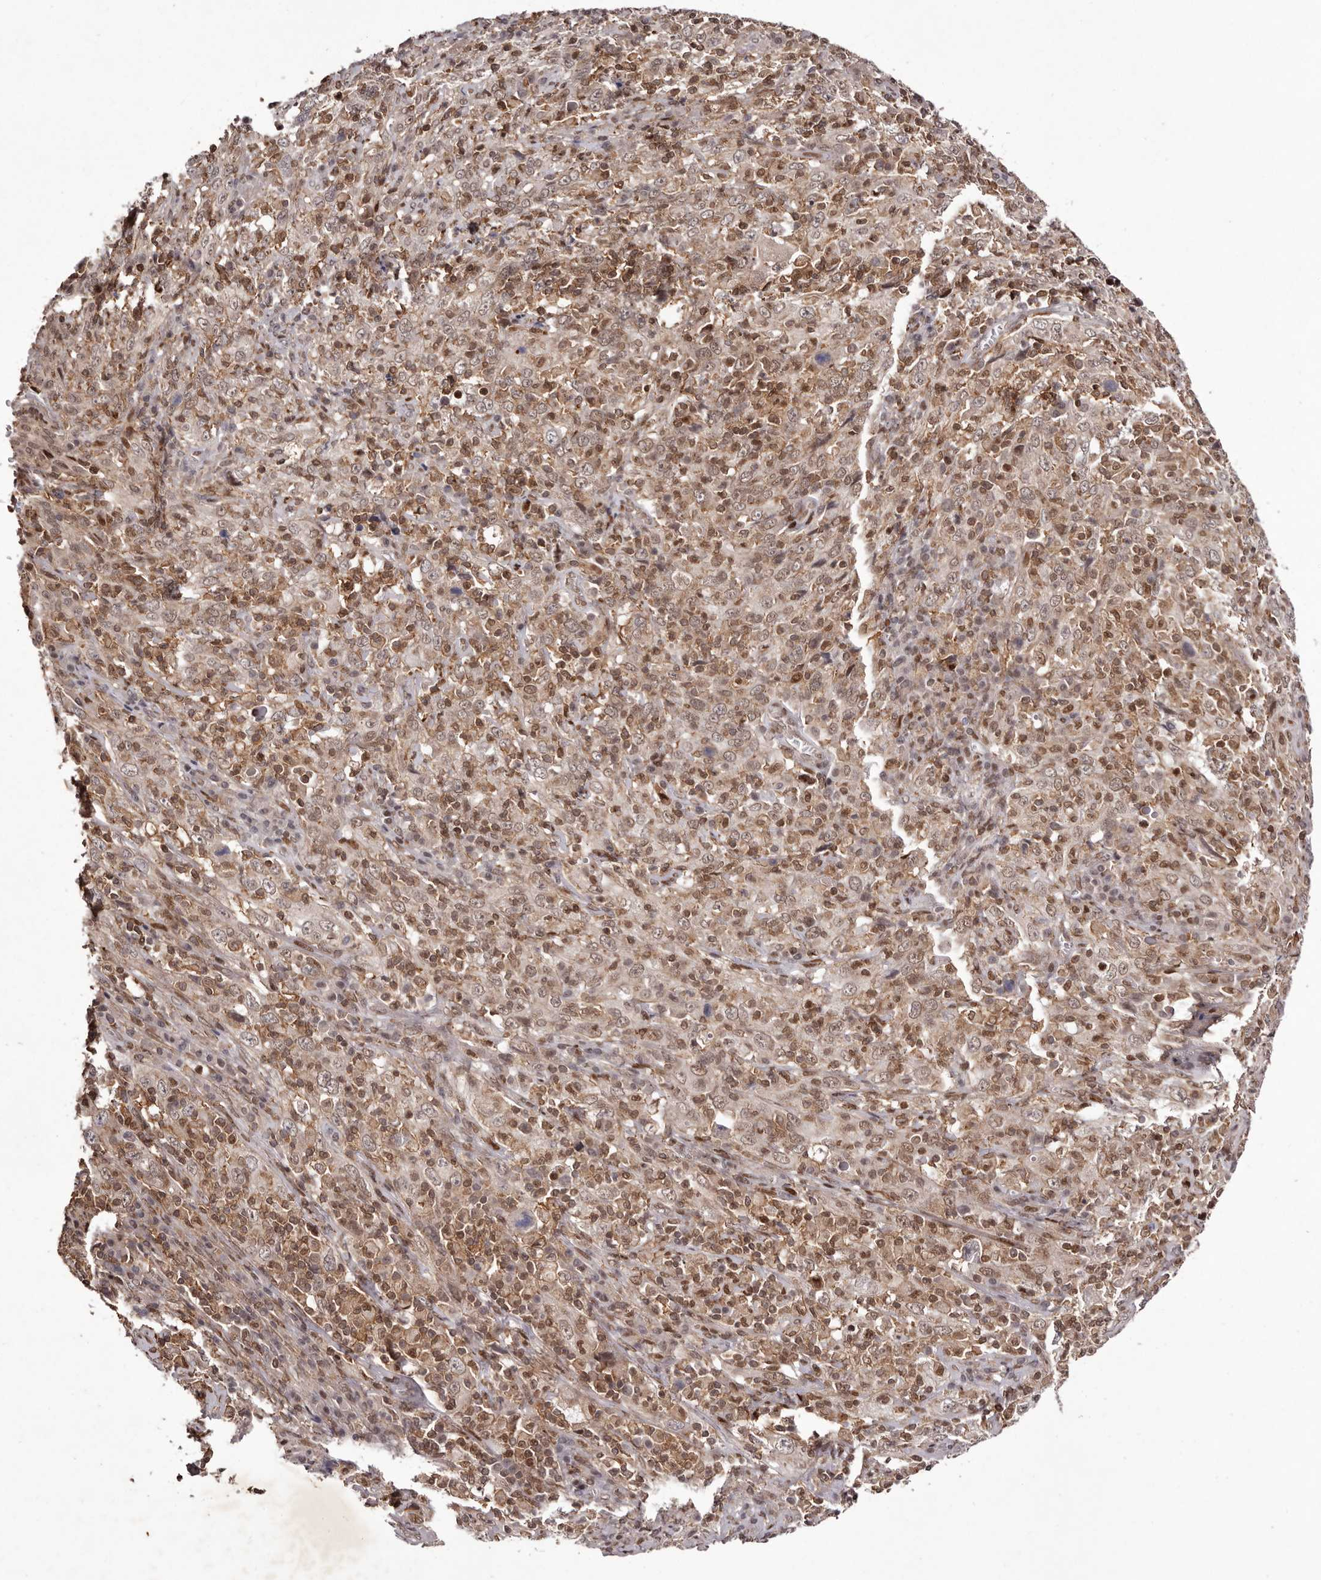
{"staining": {"intensity": "moderate", "quantity": ">75%", "location": "cytoplasmic/membranous,nuclear"}, "tissue": "cervical cancer", "cell_type": "Tumor cells", "image_type": "cancer", "snomed": [{"axis": "morphology", "description": "Squamous cell carcinoma, NOS"}, {"axis": "topography", "description": "Cervix"}], "caption": "Cervical cancer tissue exhibits moderate cytoplasmic/membranous and nuclear positivity in approximately >75% of tumor cells, visualized by immunohistochemistry. Nuclei are stained in blue.", "gene": "FBXO5", "patient": {"sex": "female", "age": 46}}